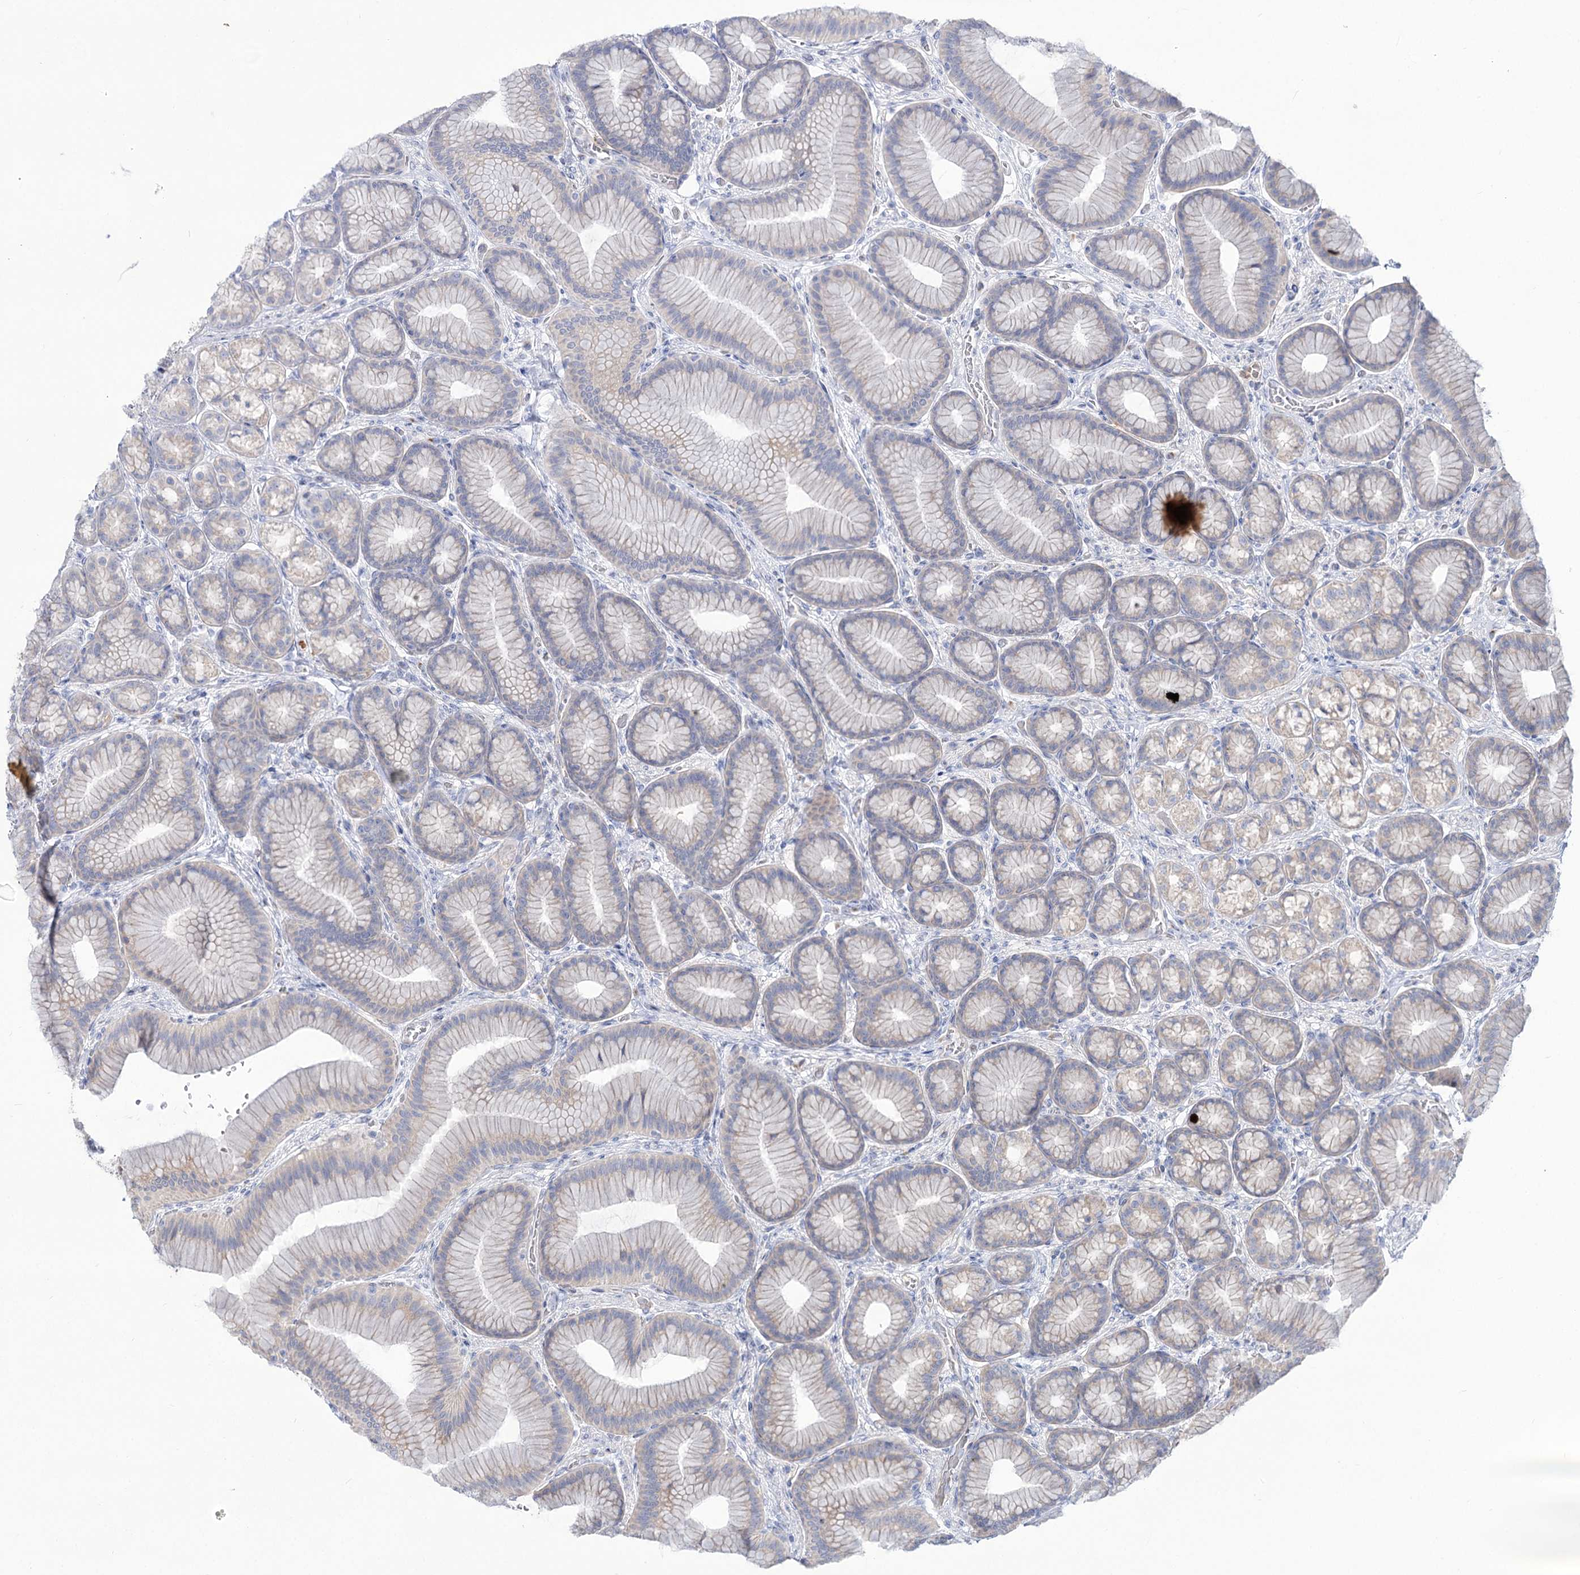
{"staining": {"intensity": "moderate", "quantity": "<25%", "location": "cytoplasmic/membranous"}, "tissue": "stomach", "cell_type": "Glandular cells", "image_type": "normal", "snomed": [{"axis": "morphology", "description": "Normal tissue, NOS"}, {"axis": "morphology", "description": "Adenocarcinoma, NOS"}, {"axis": "morphology", "description": "Adenocarcinoma, High grade"}, {"axis": "topography", "description": "Stomach, upper"}, {"axis": "topography", "description": "Stomach"}], "caption": "Protein staining shows moderate cytoplasmic/membranous positivity in about <25% of glandular cells in benign stomach.", "gene": "SUOX", "patient": {"sex": "female", "age": 65}}